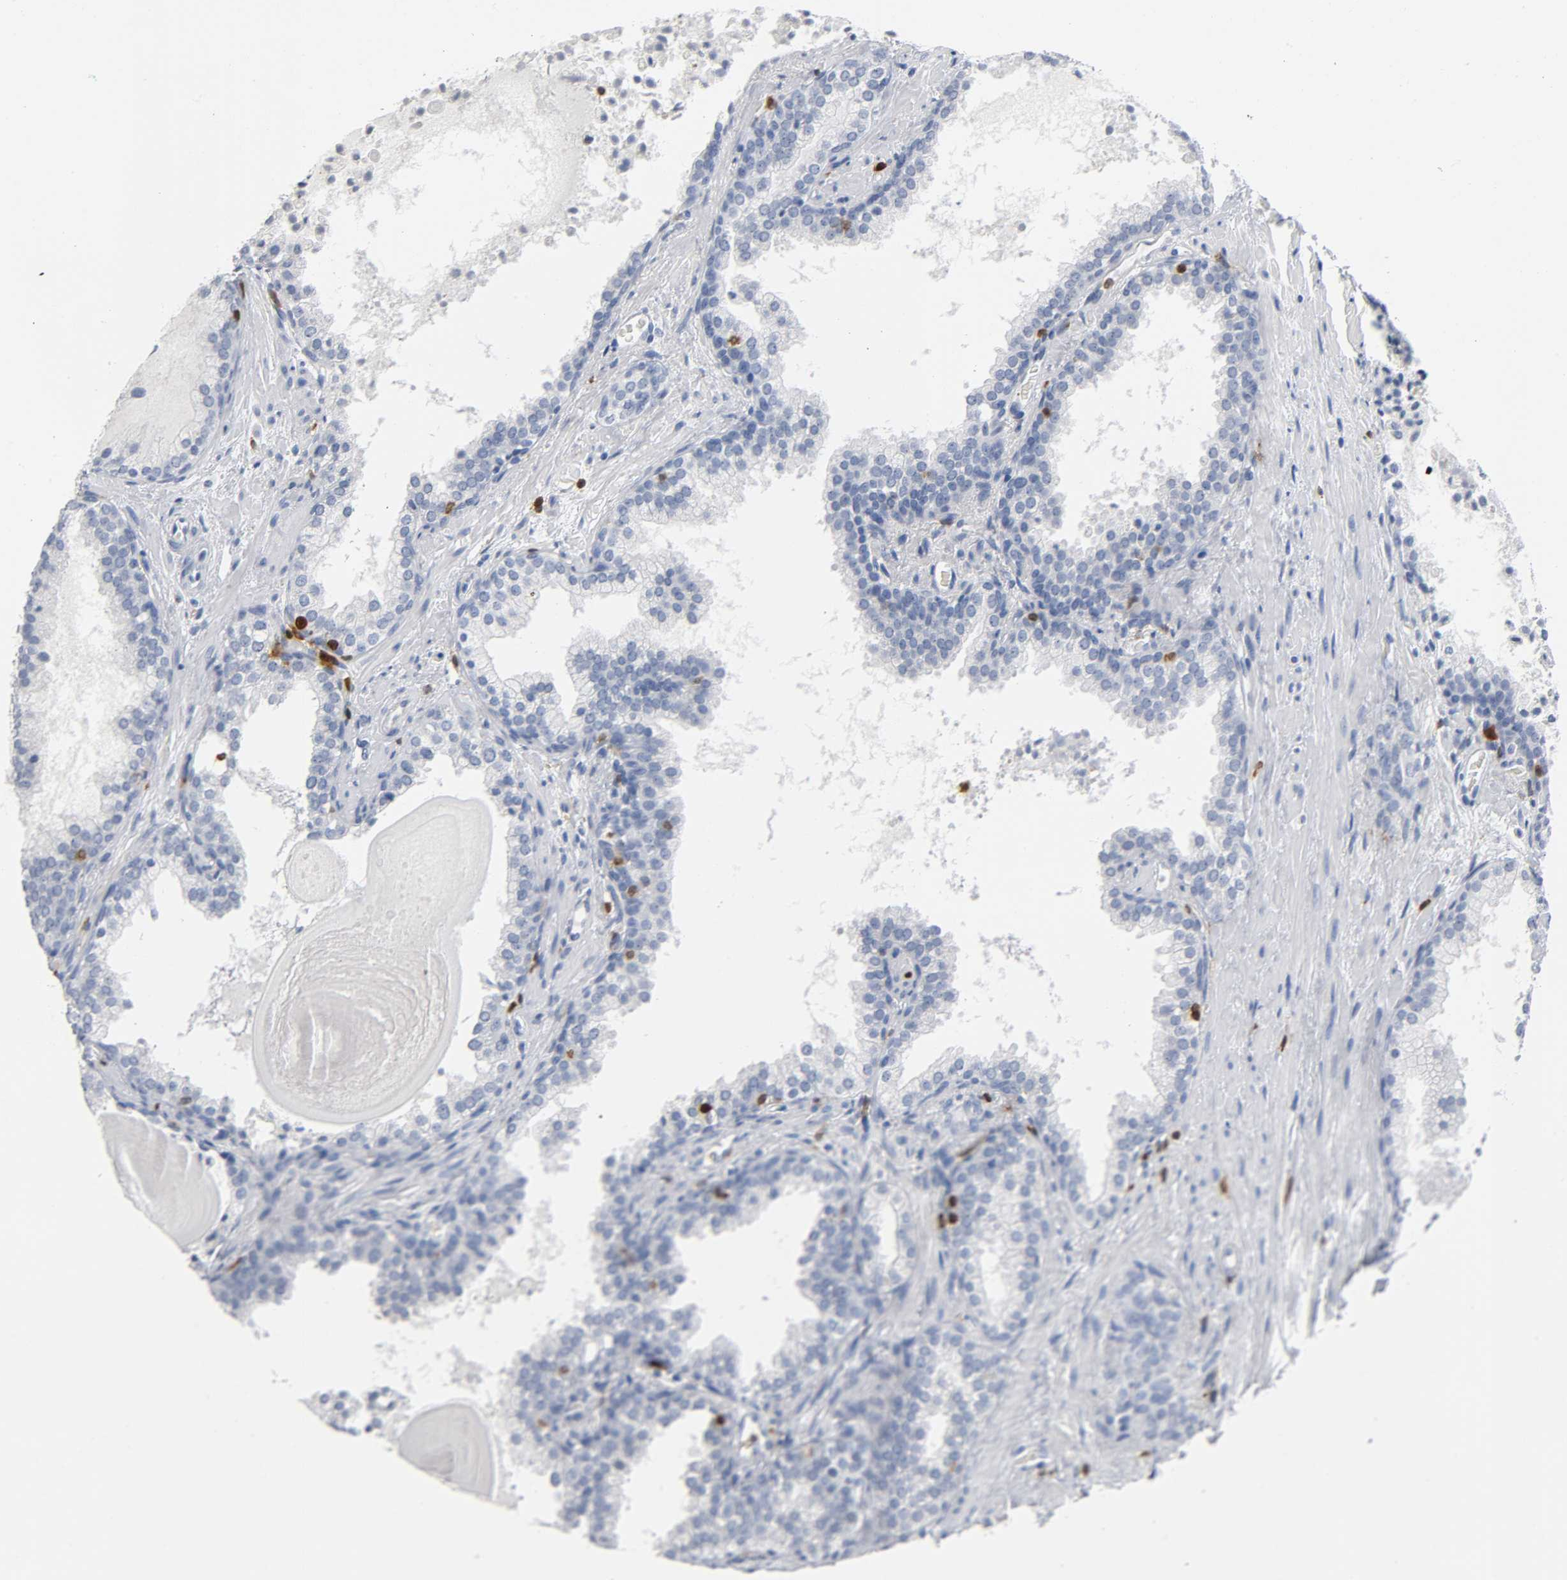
{"staining": {"intensity": "negative", "quantity": "none", "location": "none"}, "tissue": "prostate cancer", "cell_type": "Tumor cells", "image_type": "cancer", "snomed": [{"axis": "morphology", "description": "Adenocarcinoma, Low grade"}, {"axis": "topography", "description": "Prostate"}], "caption": "Human prostate cancer stained for a protein using immunohistochemistry shows no expression in tumor cells.", "gene": "DOK2", "patient": {"sex": "male", "age": 63}}